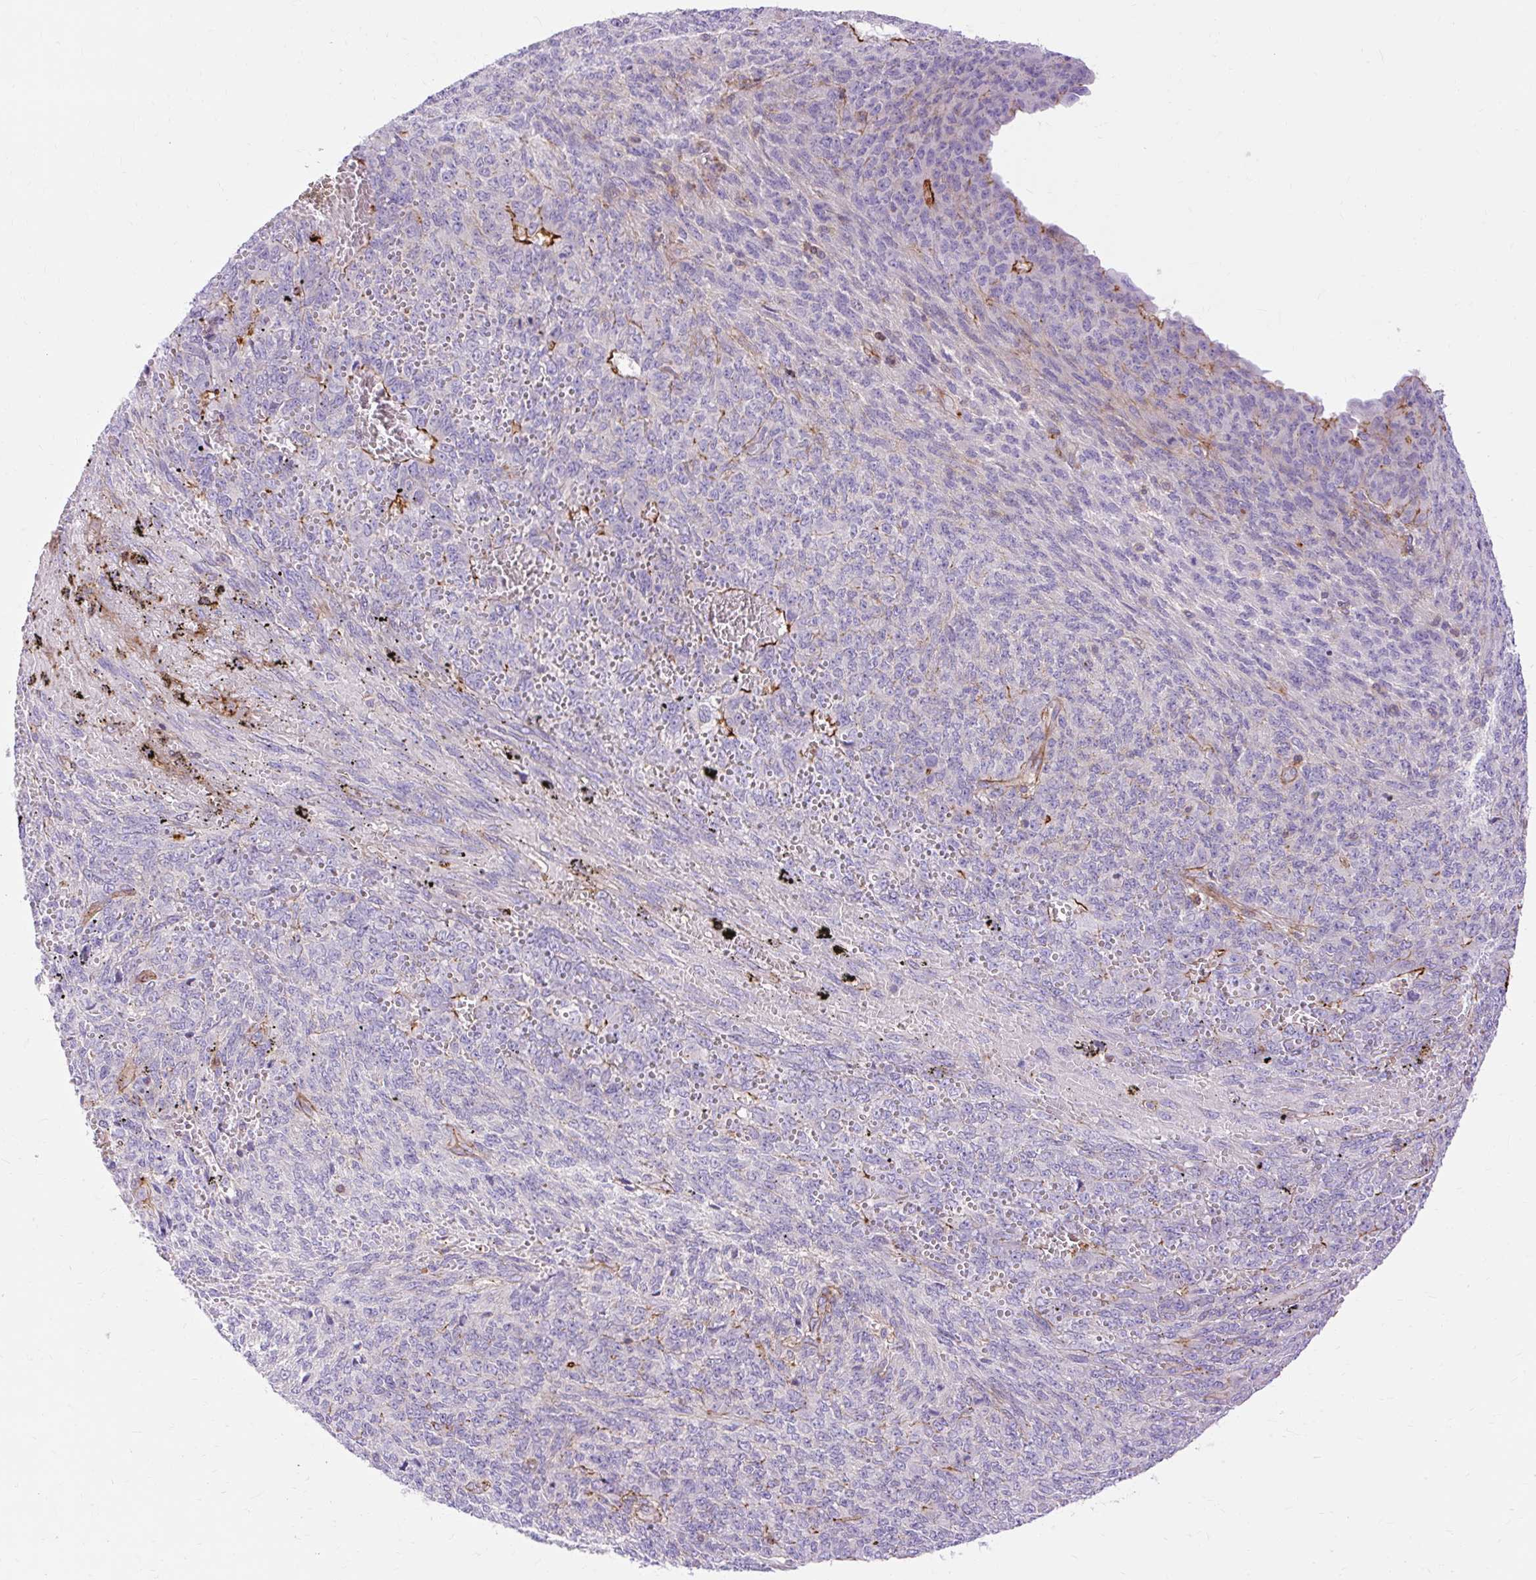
{"staining": {"intensity": "moderate", "quantity": "<25%", "location": "cytoplasmic/membranous"}, "tissue": "endometrial cancer", "cell_type": "Tumor cells", "image_type": "cancer", "snomed": [{"axis": "morphology", "description": "Adenocarcinoma, NOS"}, {"axis": "topography", "description": "Endometrium"}], "caption": "IHC (DAB) staining of adenocarcinoma (endometrial) reveals moderate cytoplasmic/membranous protein positivity in approximately <25% of tumor cells.", "gene": "CORO7-PAM16", "patient": {"sex": "female", "age": 32}}